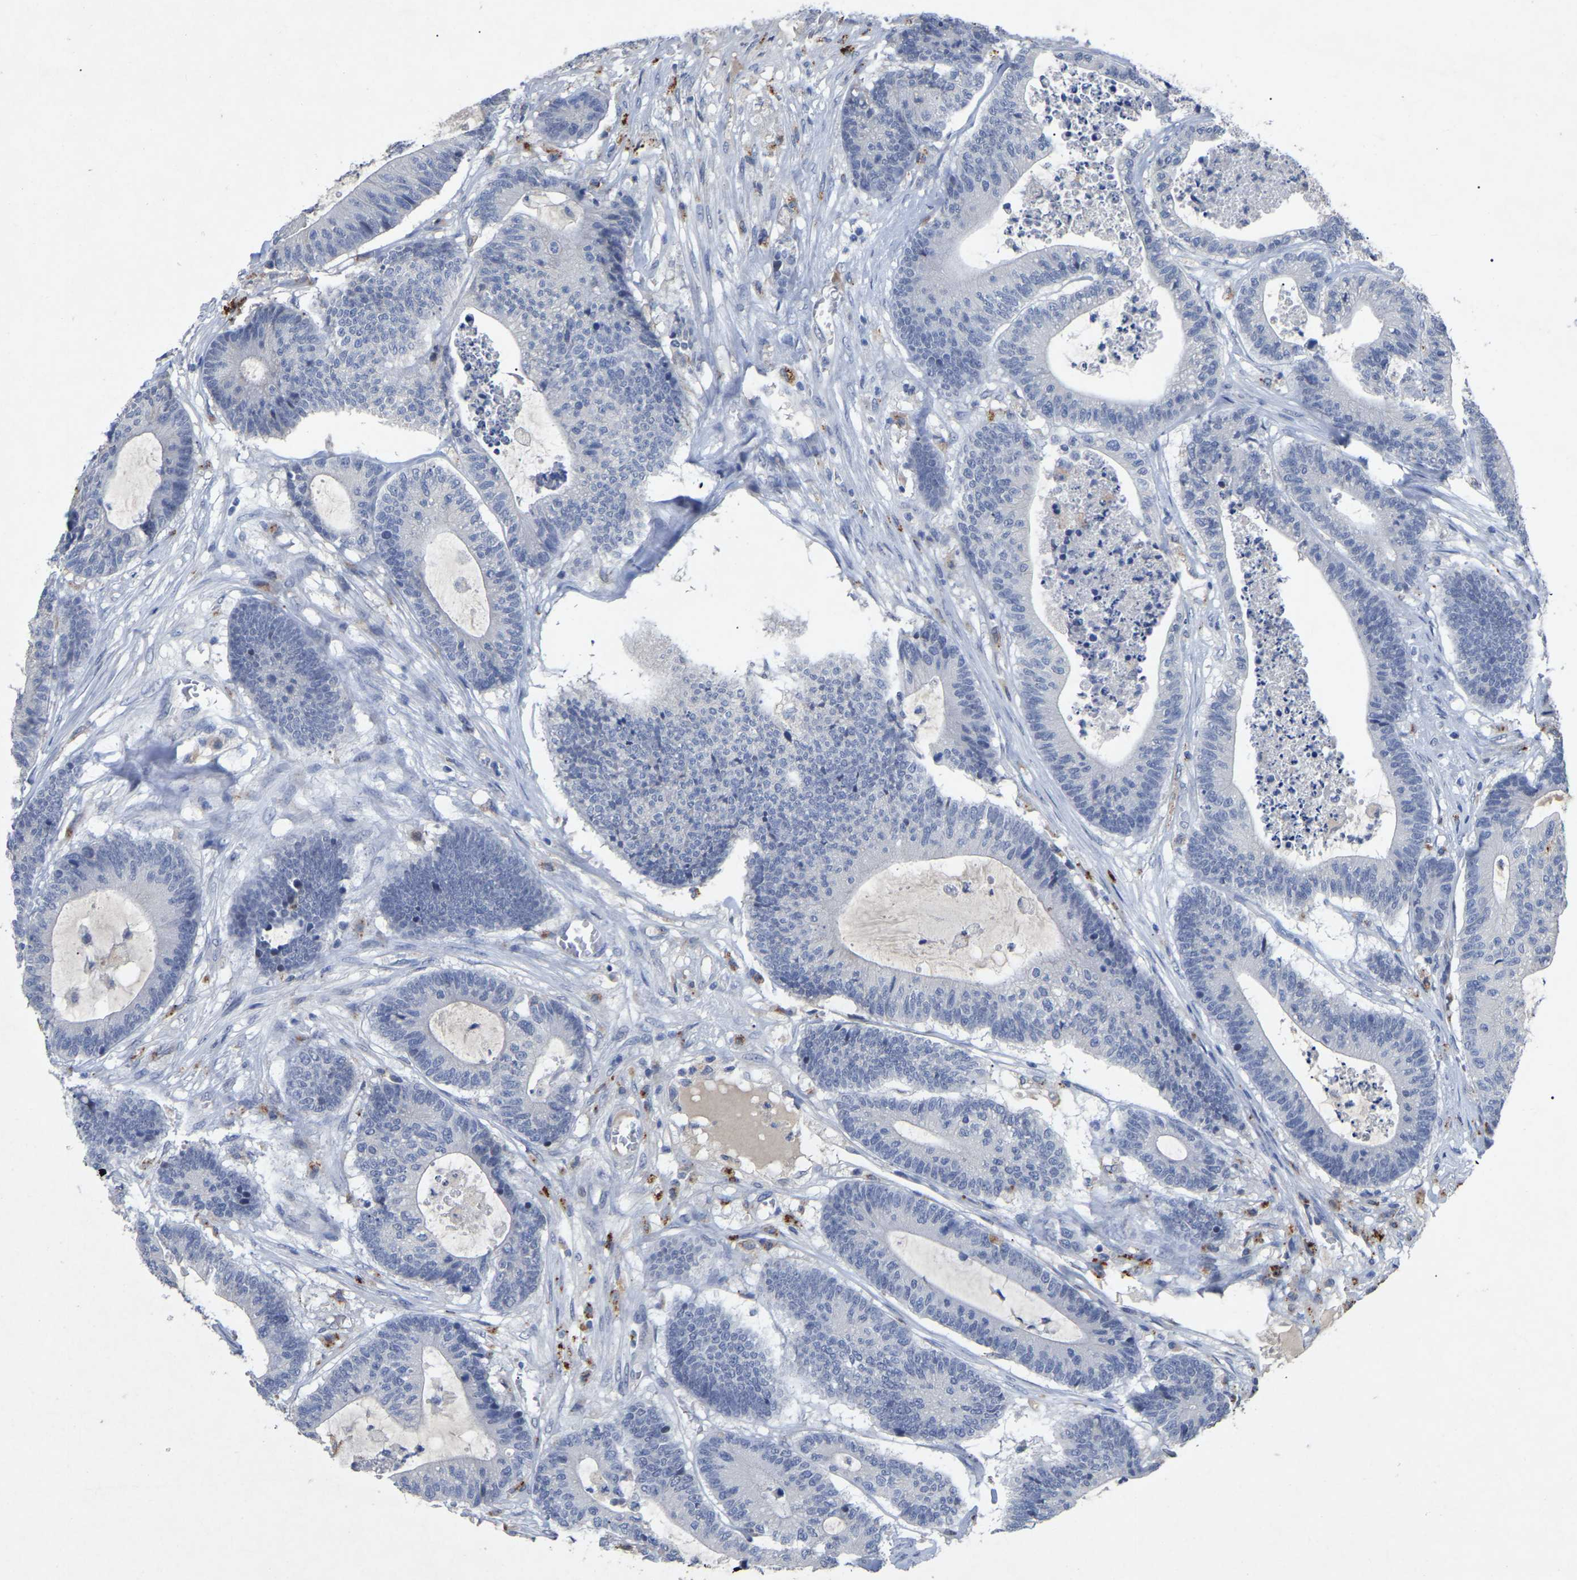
{"staining": {"intensity": "negative", "quantity": "none", "location": "none"}, "tissue": "colorectal cancer", "cell_type": "Tumor cells", "image_type": "cancer", "snomed": [{"axis": "morphology", "description": "Adenocarcinoma, NOS"}, {"axis": "topography", "description": "Colon"}], "caption": "Tumor cells show no significant protein expression in adenocarcinoma (colorectal). (Immunohistochemistry, brightfield microscopy, high magnification).", "gene": "SMPD2", "patient": {"sex": "female", "age": 84}}